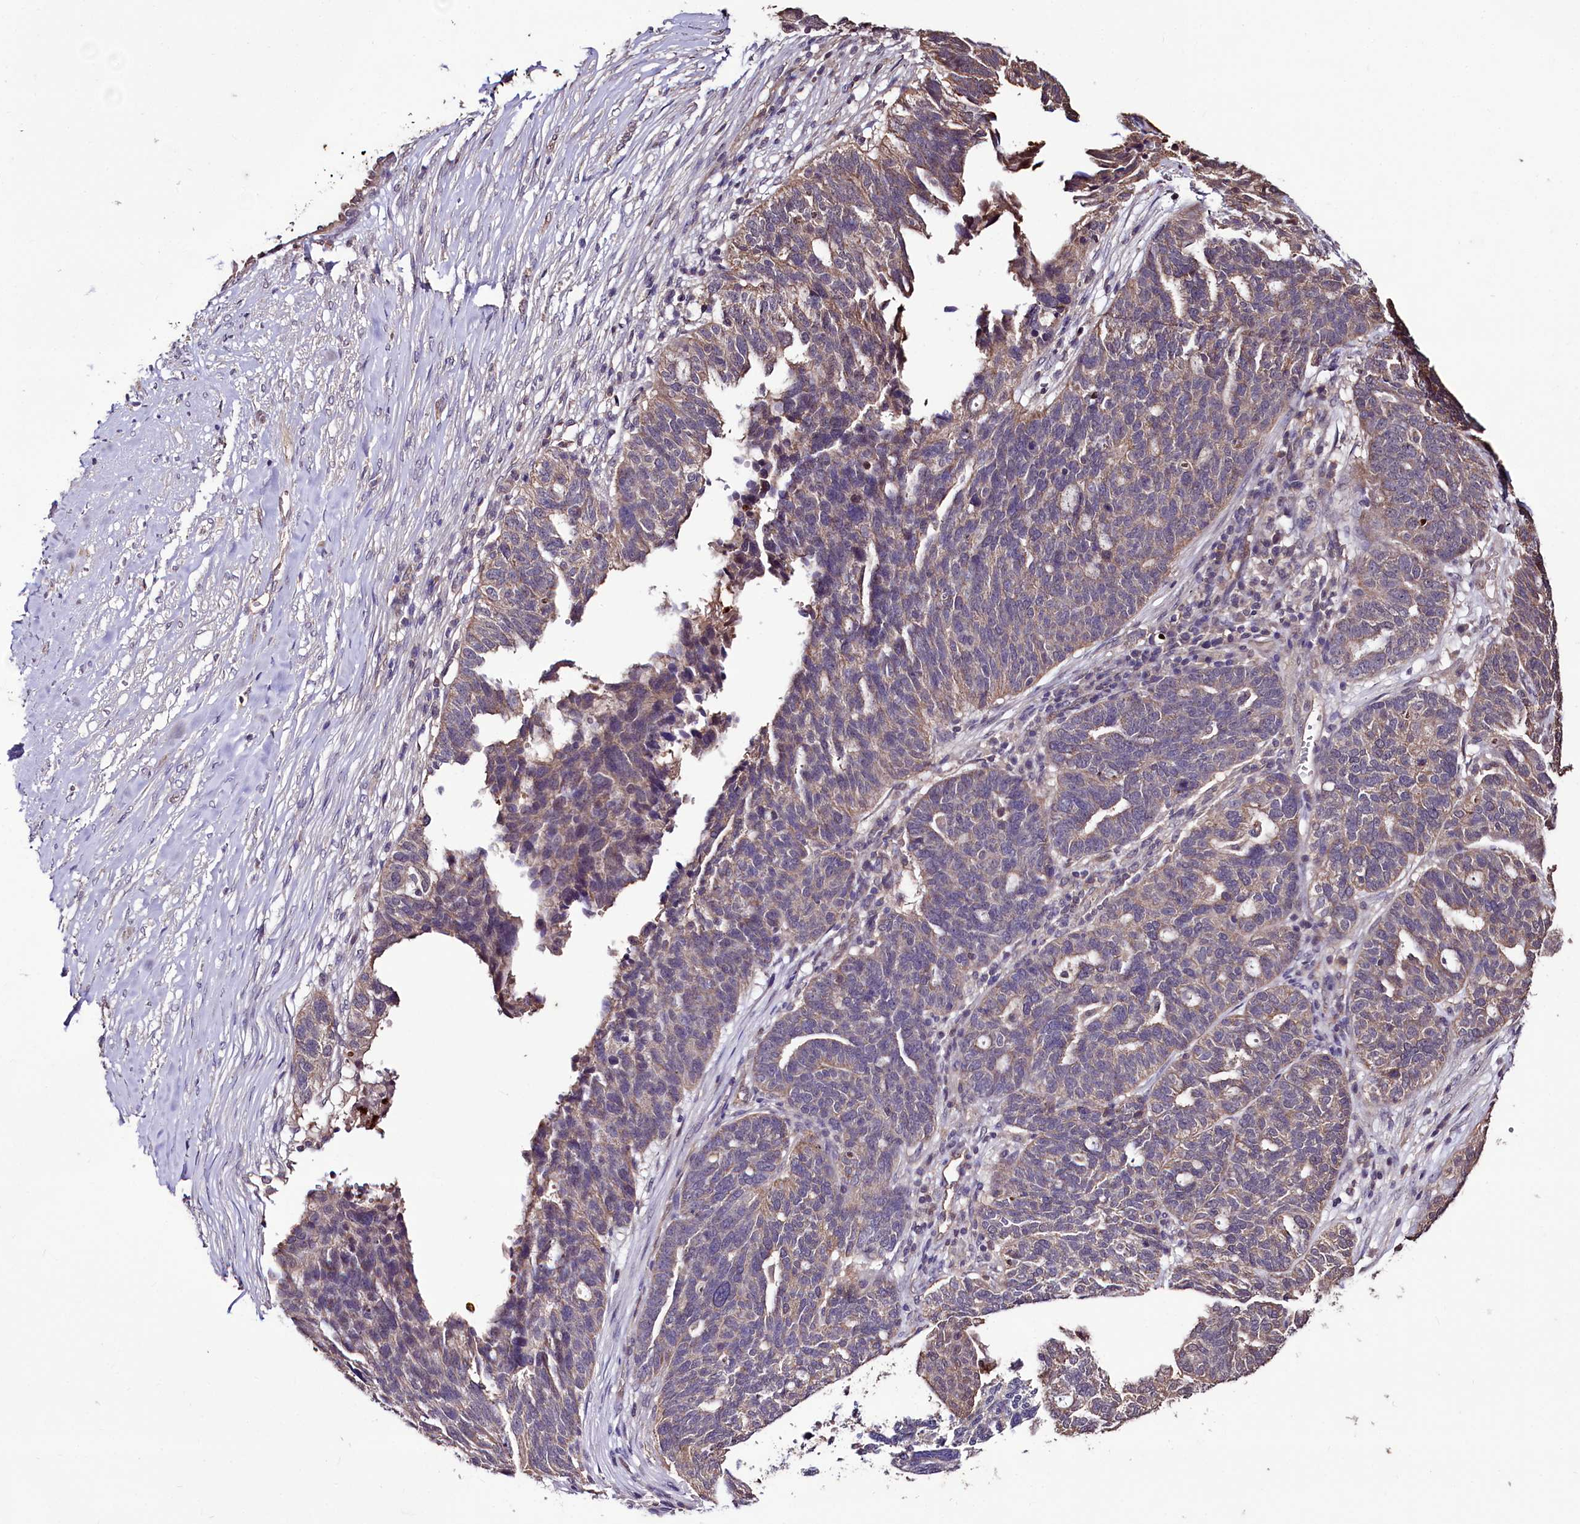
{"staining": {"intensity": "weak", "quantity": "25%-75%", "location": "cytoplasmic/membranous"}, "tissue": "ovarian cancer", "cell_type": "Tumor cells", "image_type": "cancer", "snomed": [{"axis": "morphology", "description": "Cystadenocarcinoma, serous, NOS"}, {"axis": "topography", "description": "Ovary"}], "caption": "Protein expression analysis of ovarian serous cystadenocarcinoma demonstrates weak cytoplasmic/membranous staining in about 25%-75% of tumor cells.", "gene": "KLRB1", "patient": {"sex": "female", "age": 59}}